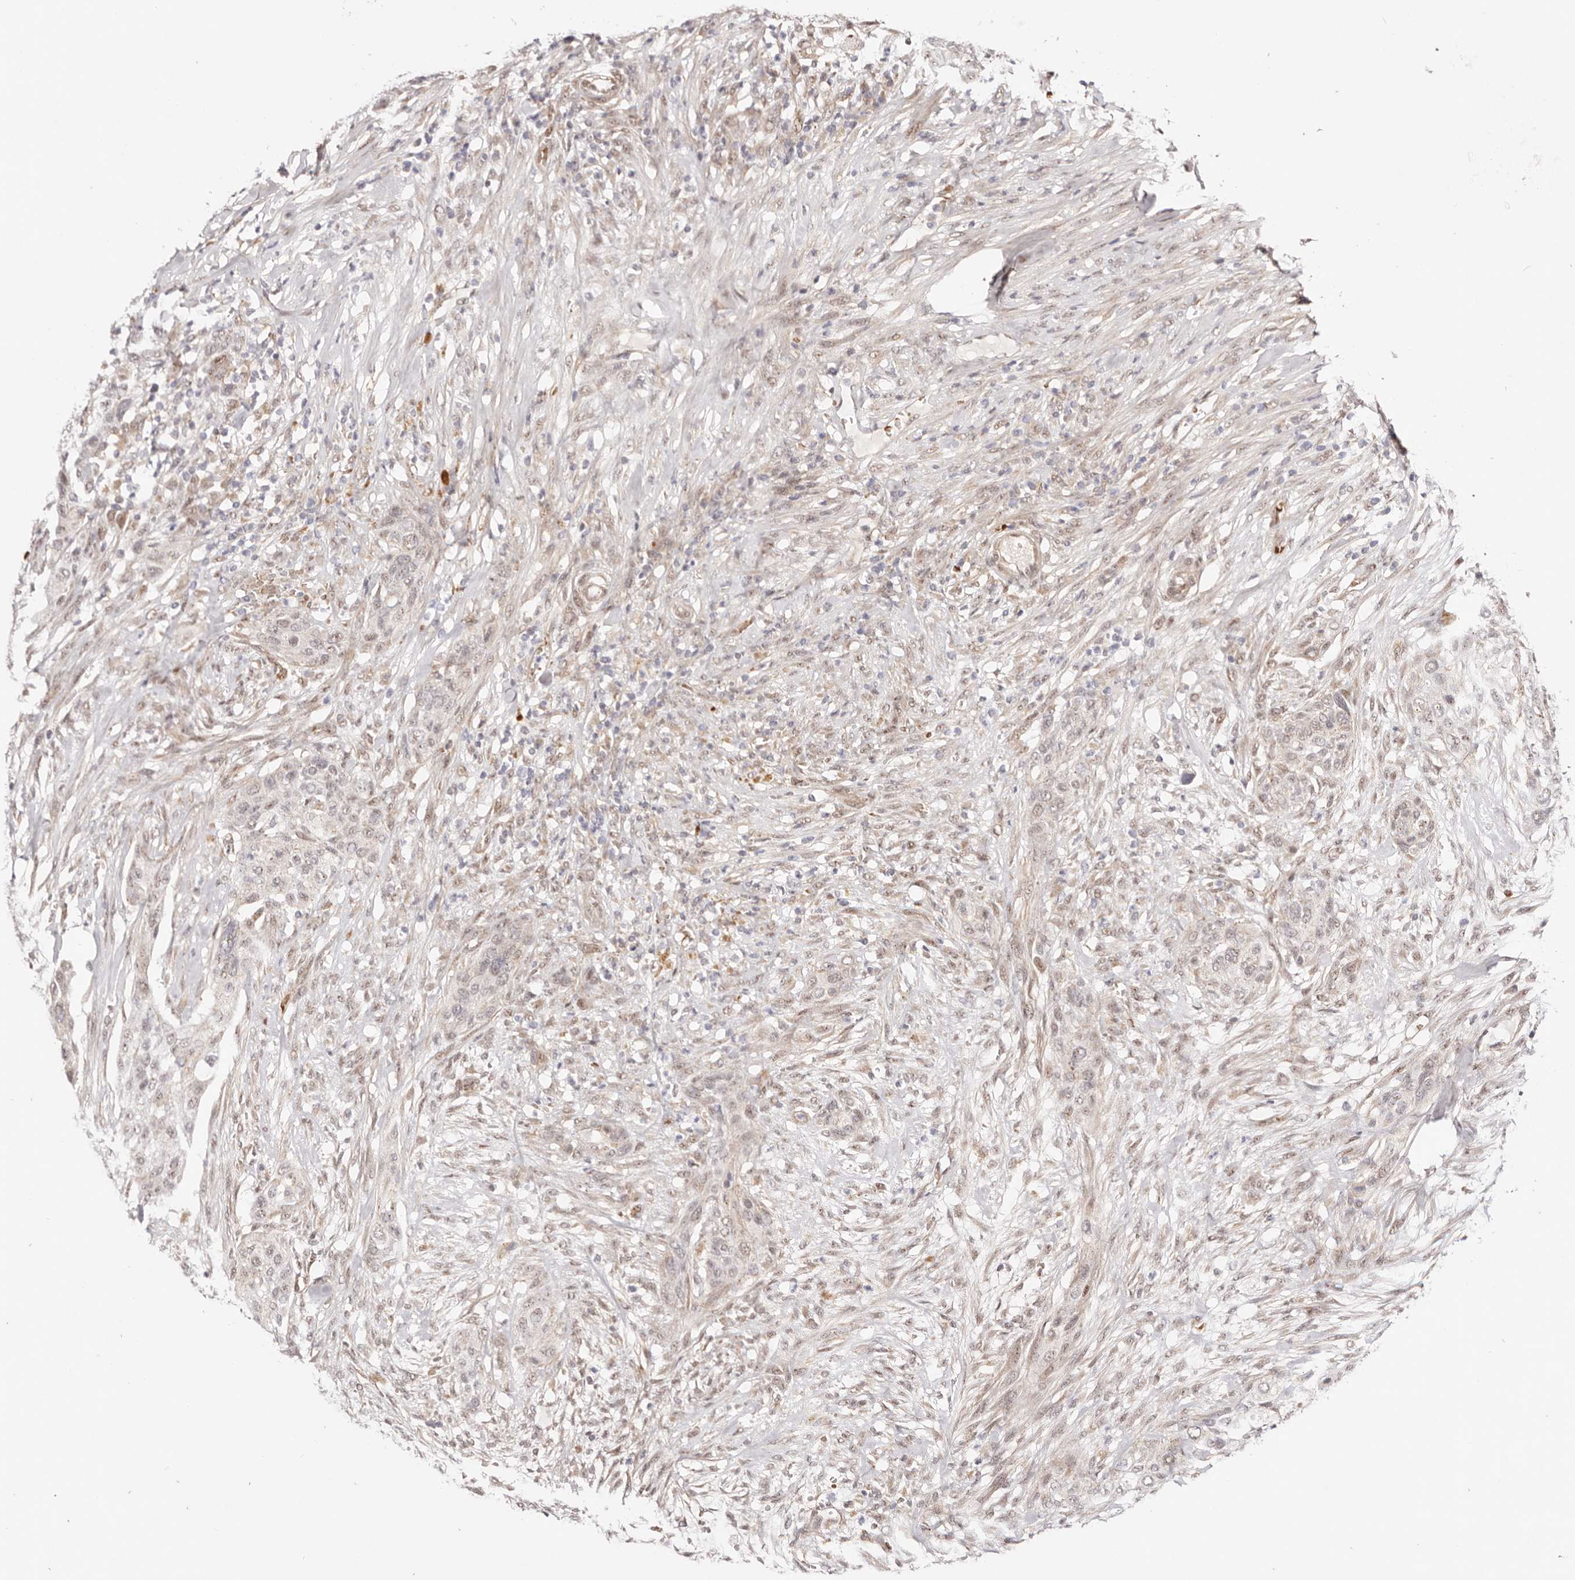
{"staining": {"intensity": "weak", "quantity": "25%-75%", "location": "nuclear"}, "tissue": "urothelial cancer", "cell_type": "Tumor cells", "image_type": "cancer", "snomed": [{"axis": "morphology", "description": "Urothelial carcinoma, High grade"}, {"axis": "topography", "description": "Urinary bladder"}], "caption": "The image shows a brown stain indicating the presence of a protein in the nuclear of tumor cells in urothelial cancer.", "gene": "WRN", "patient": {"sex": "male", "age": 35}}